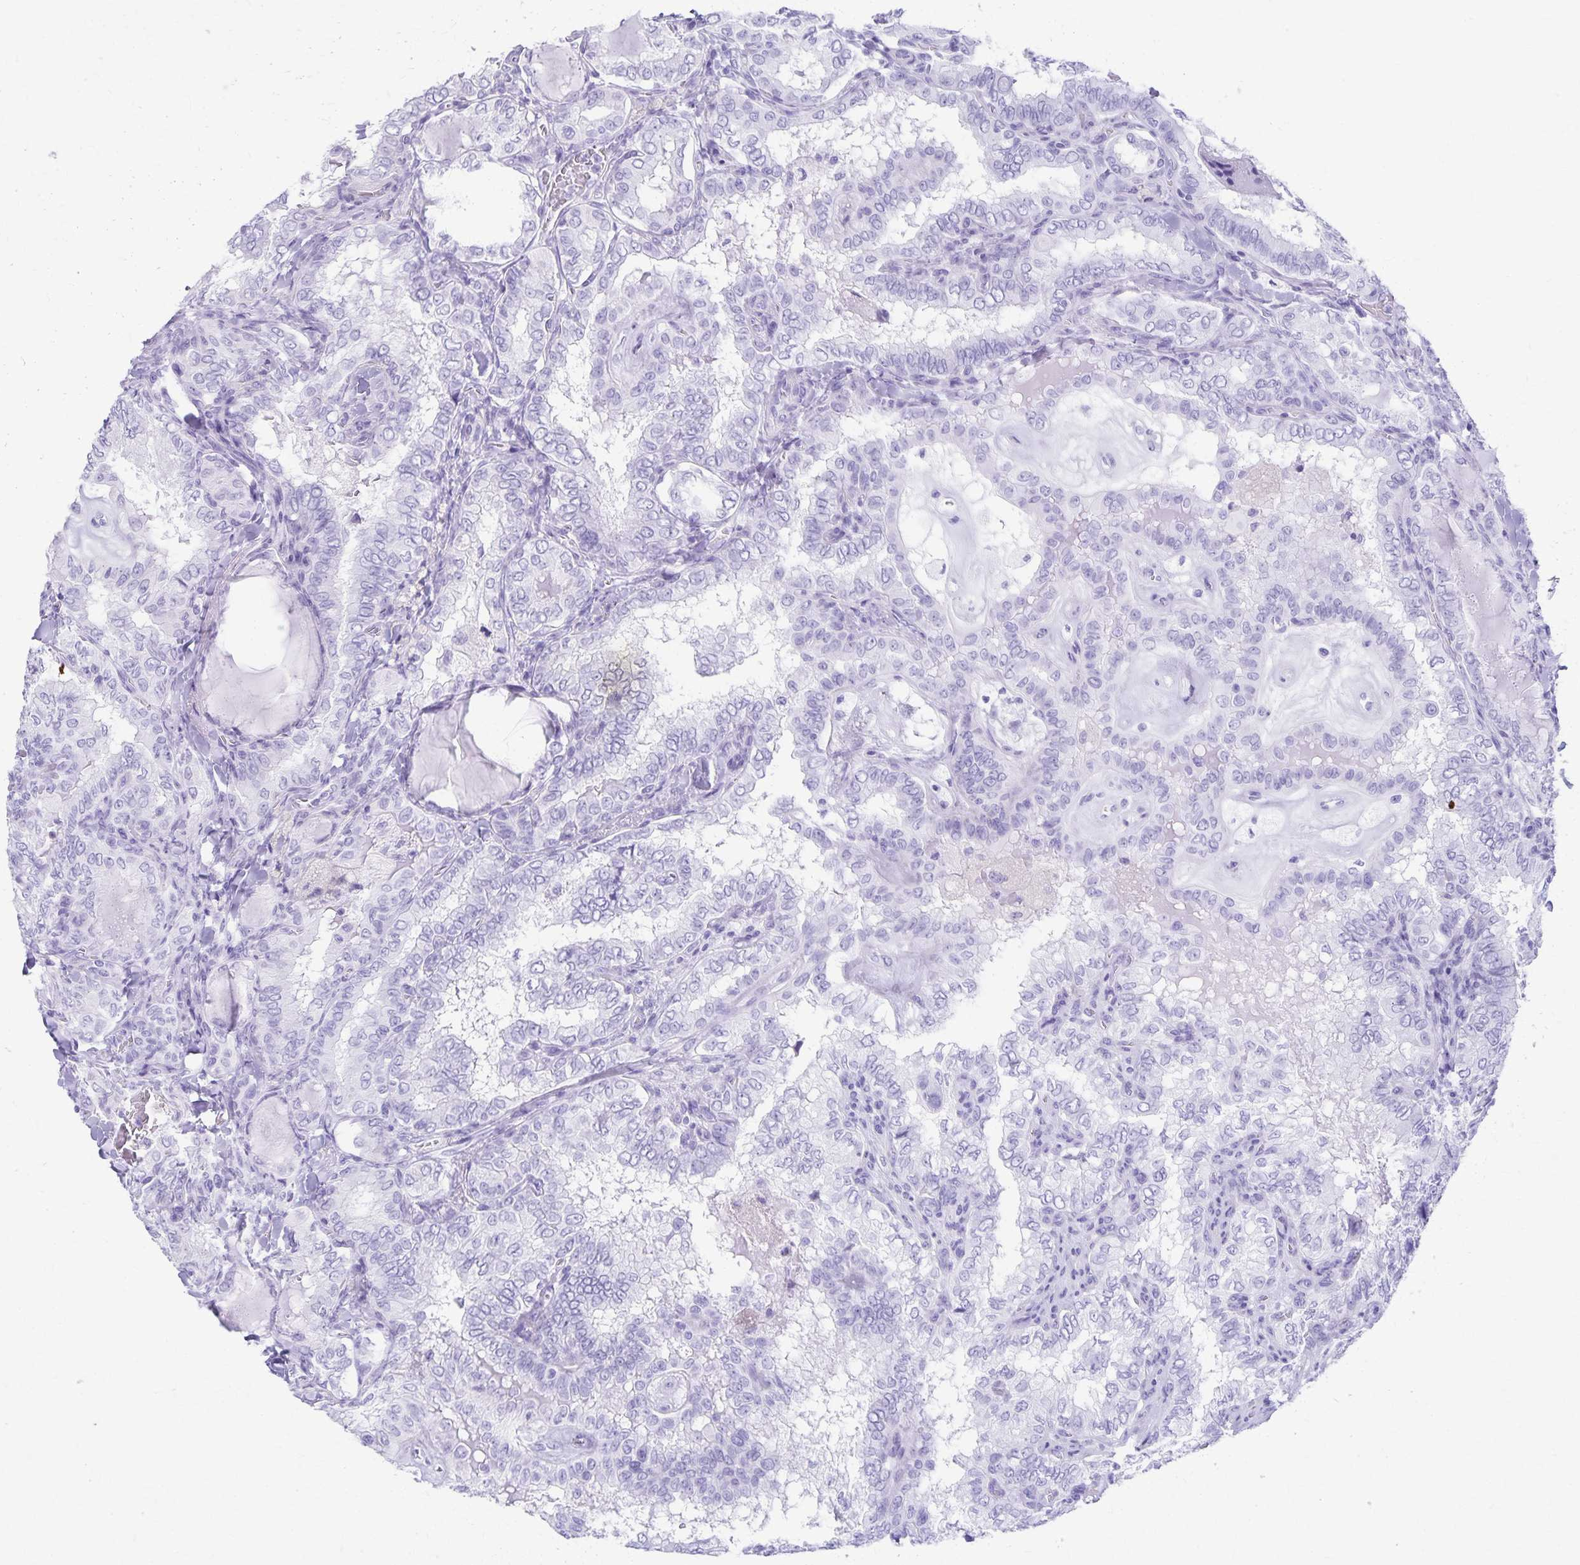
{"staining": {"intensity": "negative", "quantity": "none", "location": "none"}, "tissue": "thyroid cancer", "cell_type": "Tumor cells", "image_type": "cancer", "snomed": [{"axis": "morphology", "description": "Papillary adenocarcinoma, NOS"}, {"axis": "topography", "description": "Thyroid gland"}], "caption": "An immunohistochemistry micrograph of thyroid papillary adenocarcinoma is shown. There is no staining in tumor cells of thyroid papillary adenocarcinoma.", "gene": "DEFA5", "patient": {"sex": "female", "age": 75}}